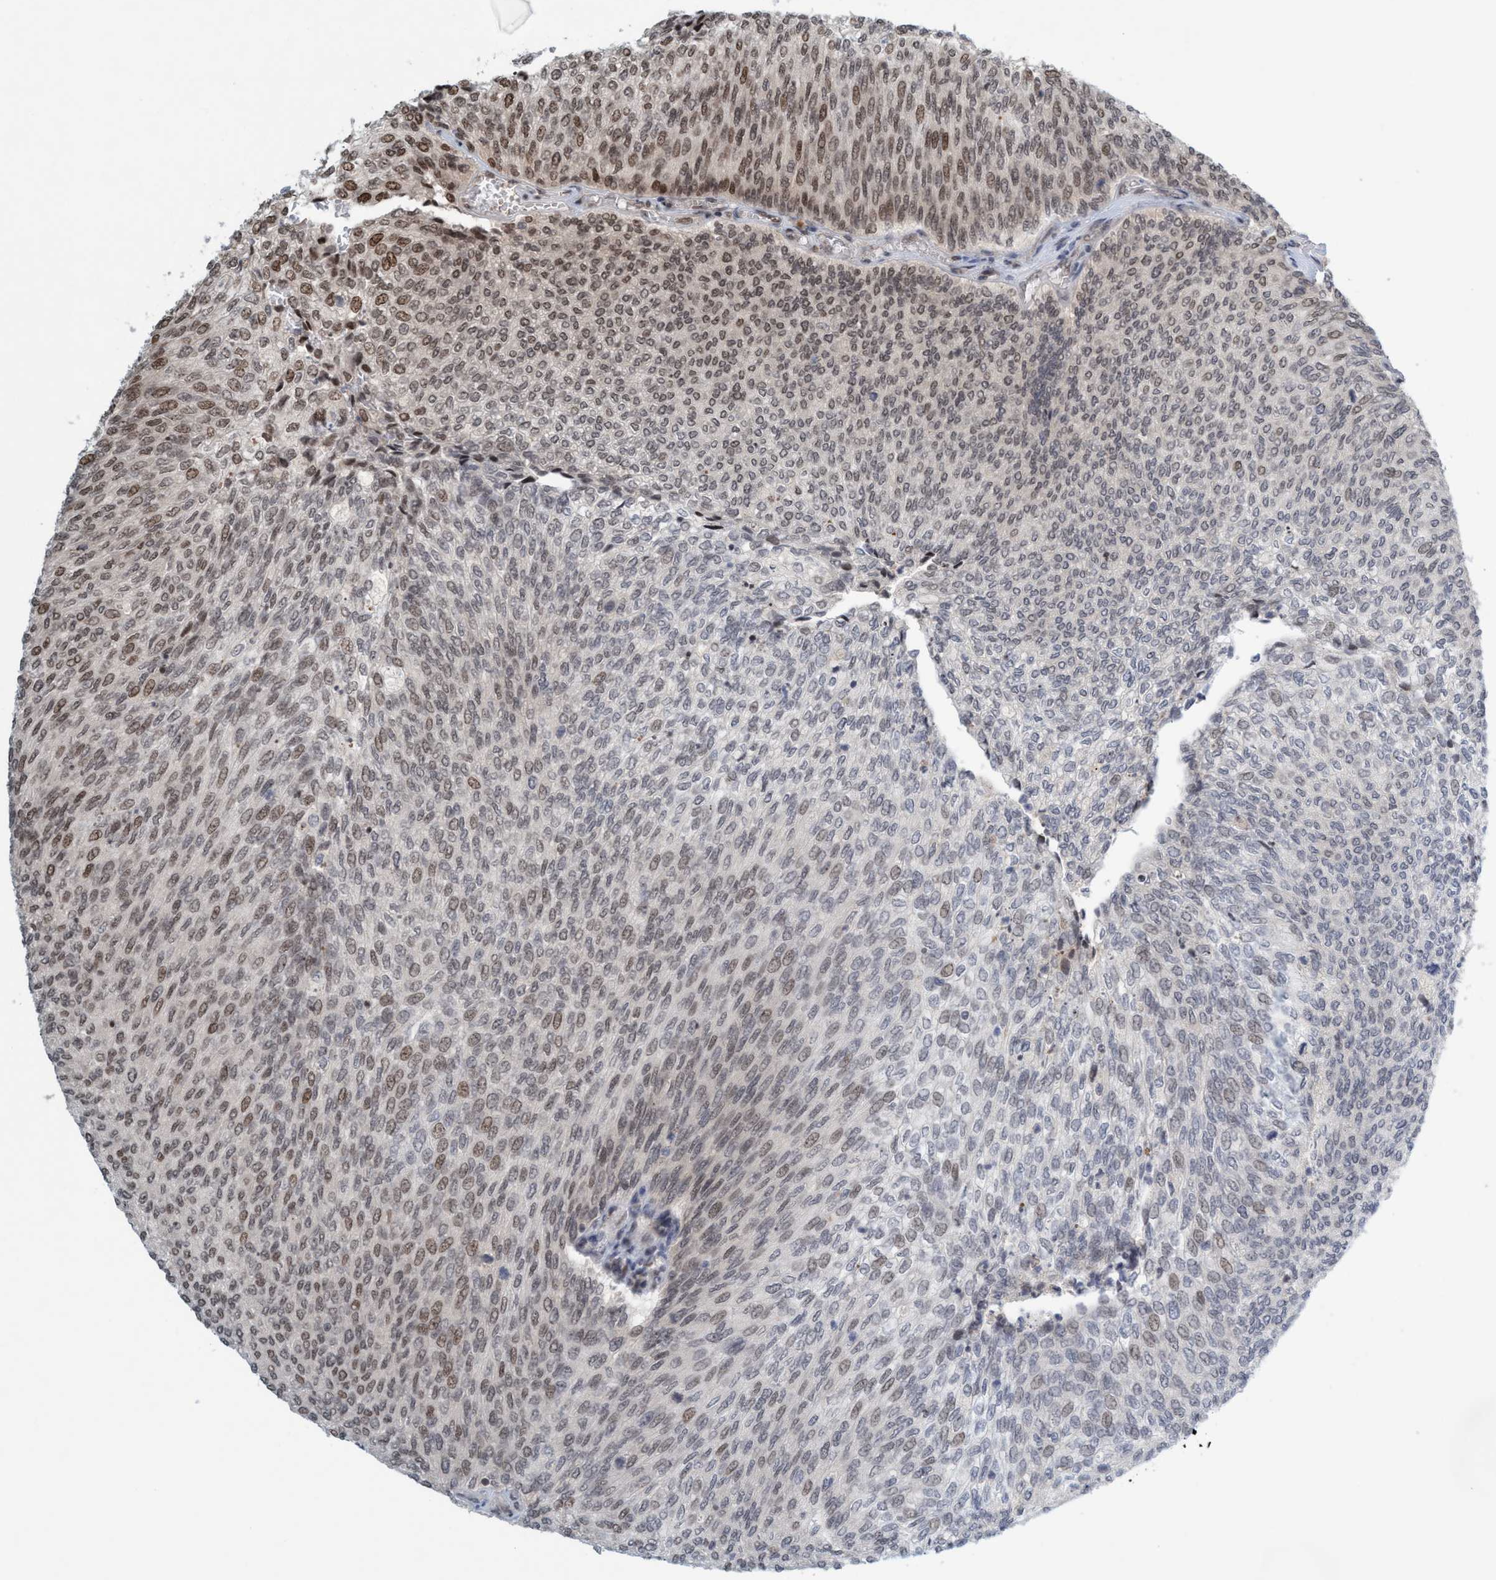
{"staining": {"intensity": "moderate", "quantity": "25%-75%", "location": "nuclear"}, "tissue": "urothelial cancer", "cell_type": "Tumor cells", "image_type": "cancer", "snomed": [{"axis": "morphology", "description": "Urothelial carcinoma, Low grade"}, {"axis": "topography", "description": "Urinary bladder"}], "caption": "Immunohistochemical staining of human urothelial carcinoma (low-grade) reveals medium levels of moderate nuclear expression in about 25%-75% of tumor cells.", "gene": "SMCR8", "patient": {"sex": "female", "age": 79}}